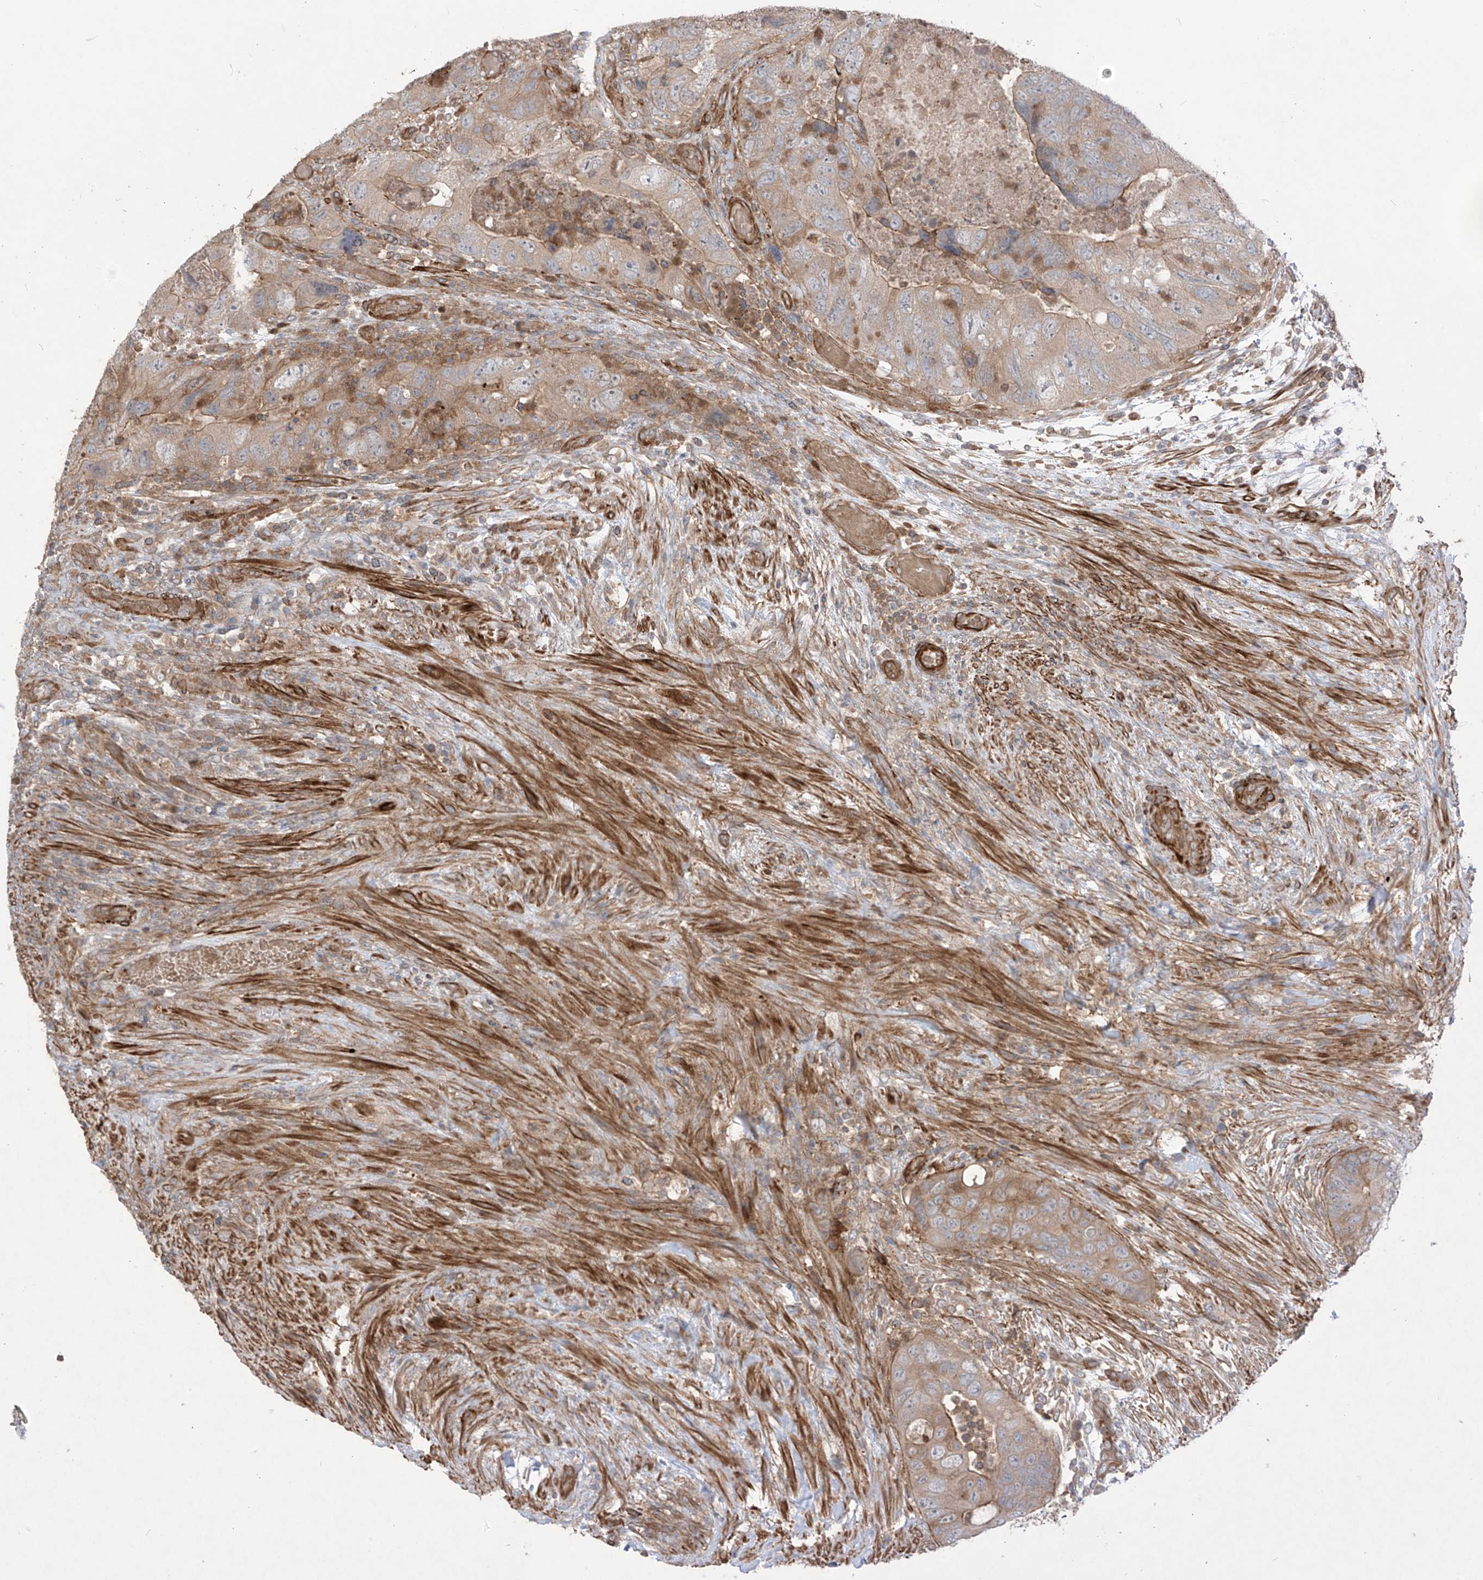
{"staining": {"intensity": "moderate", "quantity": "25%-75%", "location": "cytoplasmic/membranous"}, "tissue": "colorectal cancer", "cell_type": "Tumor cells", "image_type": "cancer", "snomed": [{"axis": "morphology", "description": "Adenocarcinoma, NOS"}, {"axis": "topography", "description": "Rectum"}], "caption": "Tumor cells show medium levels of moderate cytoplasmic/membranous staining in approximately 25%-75% of cells in human adenocarcinoma (colorectal). Immunohistochemistry stains the protein of interest in brown and the nuclei are stained blue.", "gene": "TRMU", "patient": {"sex": "male", "age": 63}}